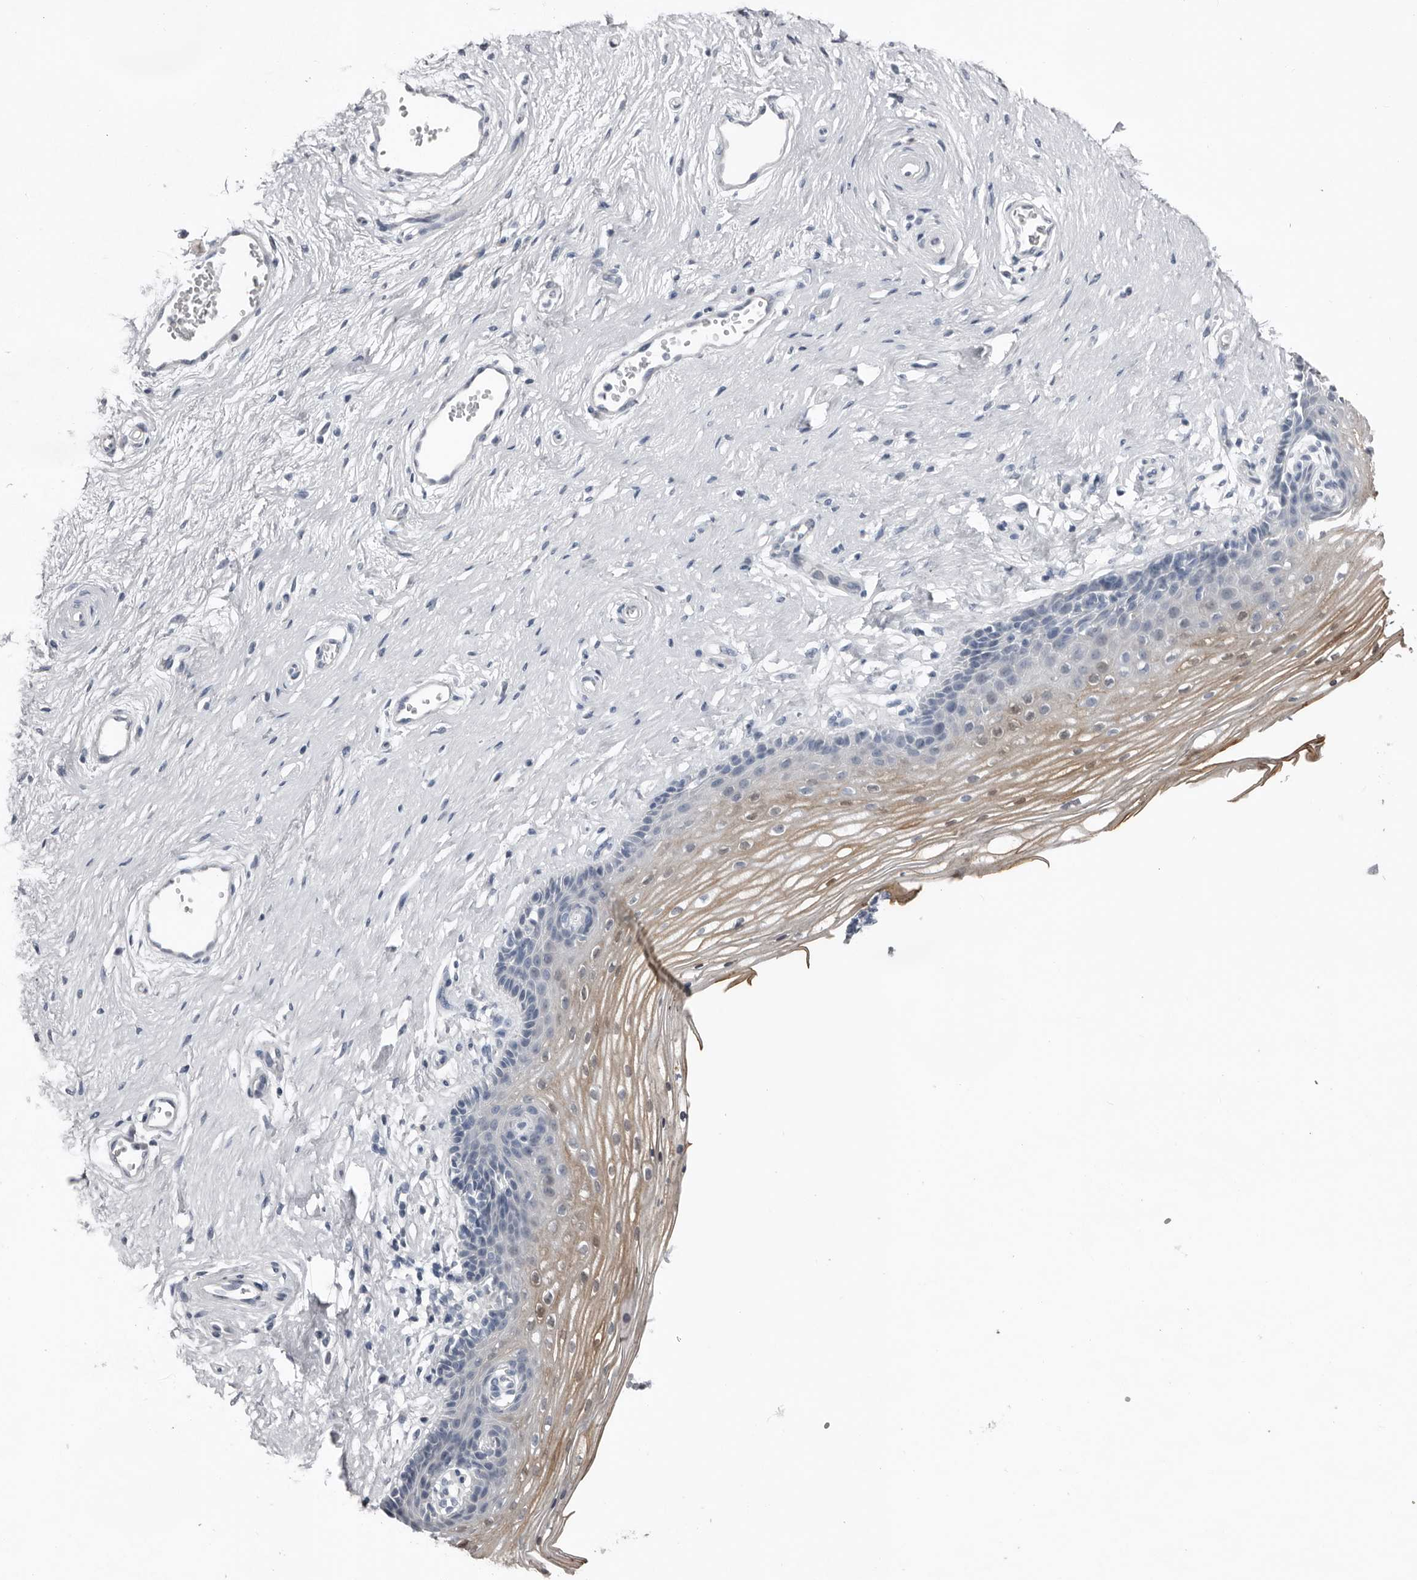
{"staining": {"intensity": "weak", "quantity": "<25%", "location": "cytoplasmic/membranous"}, "tissue": "vagina", "cell_type": "Squamous epithelial cells", "image_type": "normal", "snomed": [{"axis": "morphology", "description": "Normal tissue, NOS"}, {"axis": "topography", "description": "Vagina"}], "caption": "This is an immunohistochemistry micrograph of benign vagina. There is no positivity in squamous epithelial cells.", "gene": "FABP7", "patient": {"sex": "female", "age": 46}}